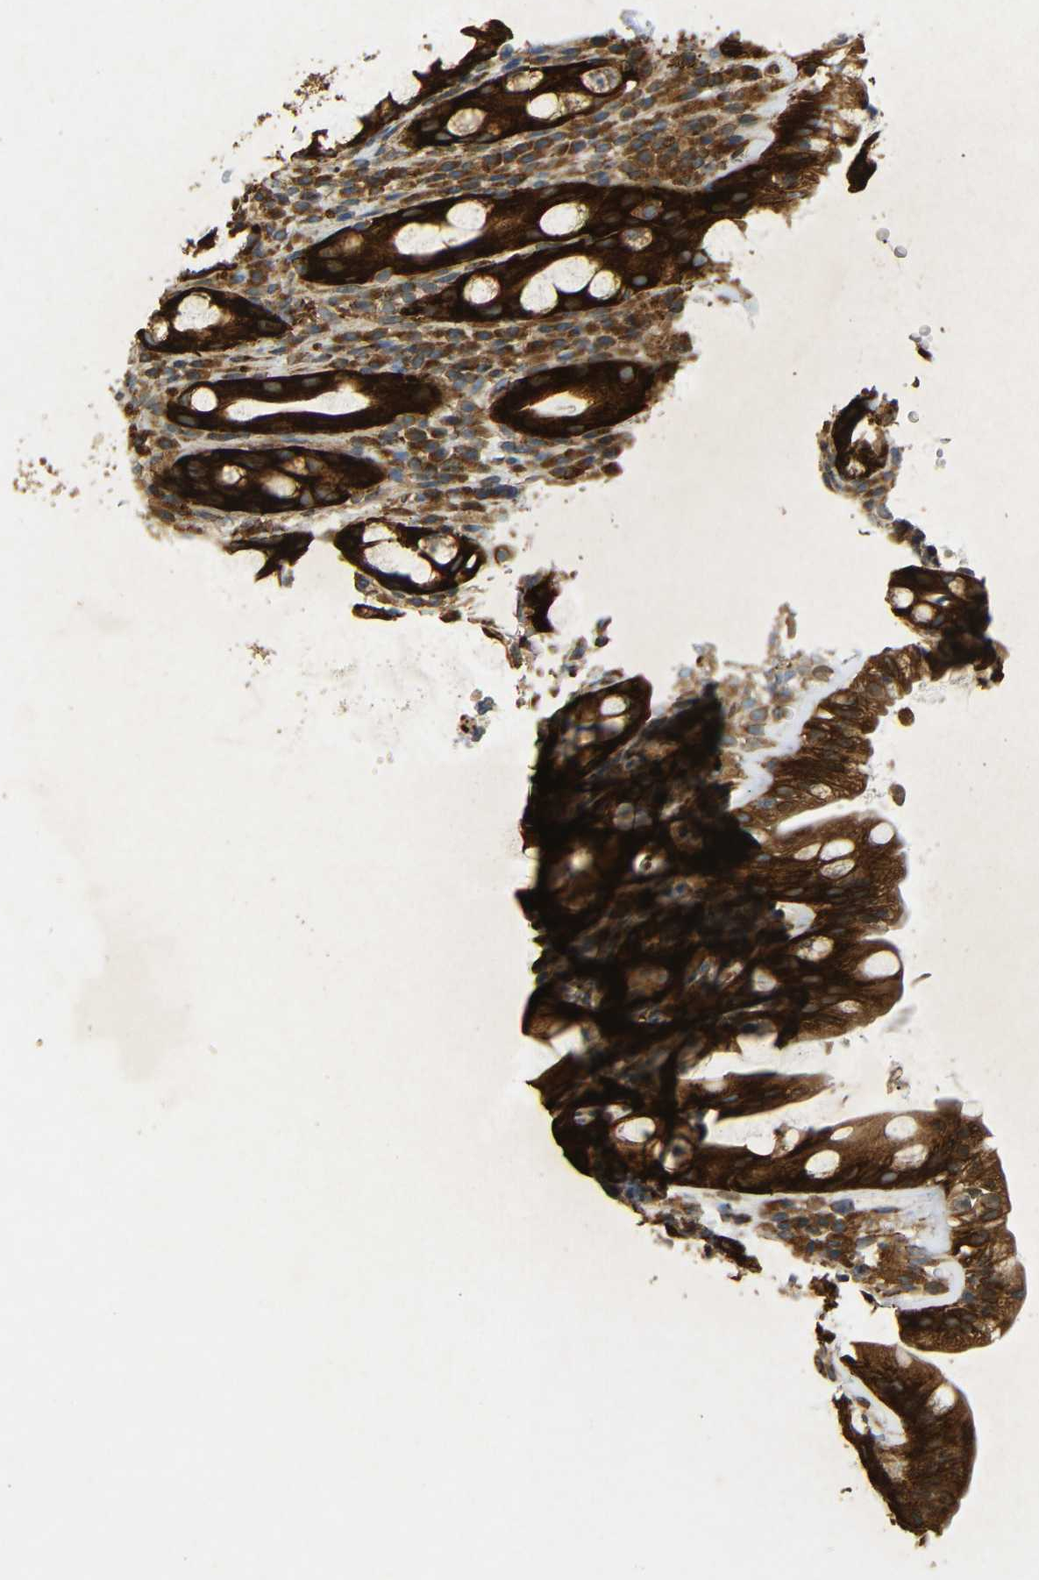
{"staining": {"intensity": "strong", "quantity": ">75%", "location": "cytoplasmic/membranous"}, "tissue": "rectum", "cell_type": "Glandular cells", "image_type": "normal", "snomed": [{"axis": "morphology", "description": "Normal tissue, NOS"}, {"axis": "topography", "description": "Rectum"}], "caption": "DAB (3,3'-diaminobenzidine) immunohistochemical staining of unremarkable human rectum displays strong cytoplasmic/membranous protein positivity in approximately >75% of glandular cells. (DAB IHC, brown staining for protein, blue staining for nuclei).", "gene": "BTF3", "patient": {"sex": "male", "age": 44}}